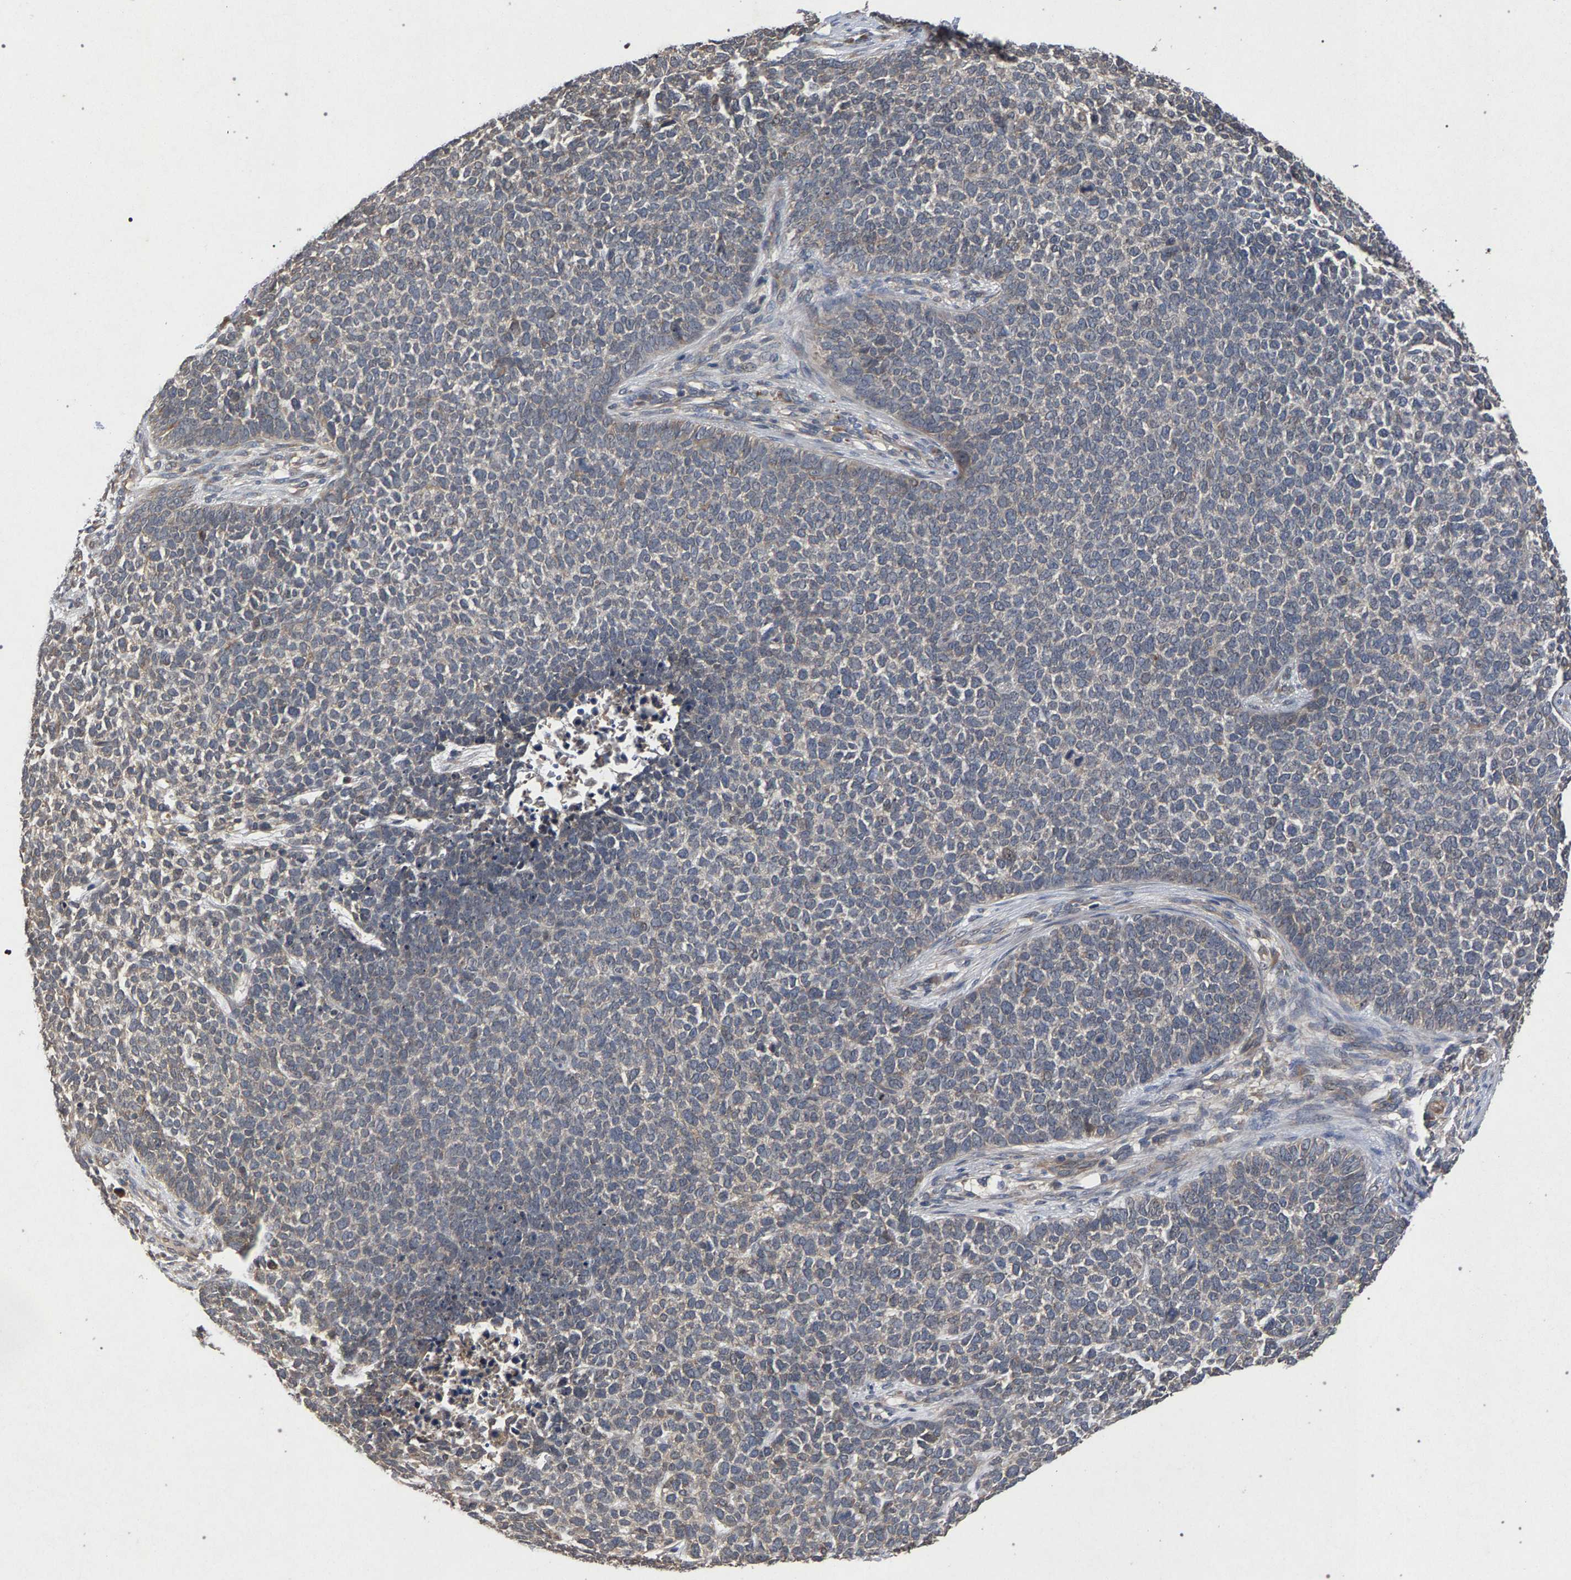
{"staining": {"intensity": "weak", "quantity": "<25%", "location": "cytoplasmic/membranous"}, "tissue": "skin cancer", "cell_type": "Tumor cells", "image_type": "cancer", "snomed": [{"axis": "morphology", "description": "Basal cell carcinoma"}, {"axis": "topography", "description": "Skin"}], "caption": "This is an immunohistochemistry (IHC) micrograph of basal cell carcinoma (skin). There is no expression in tumor cells.", "gene": "SLC4A4", "patient": {"sex": "female", "age": 84}}